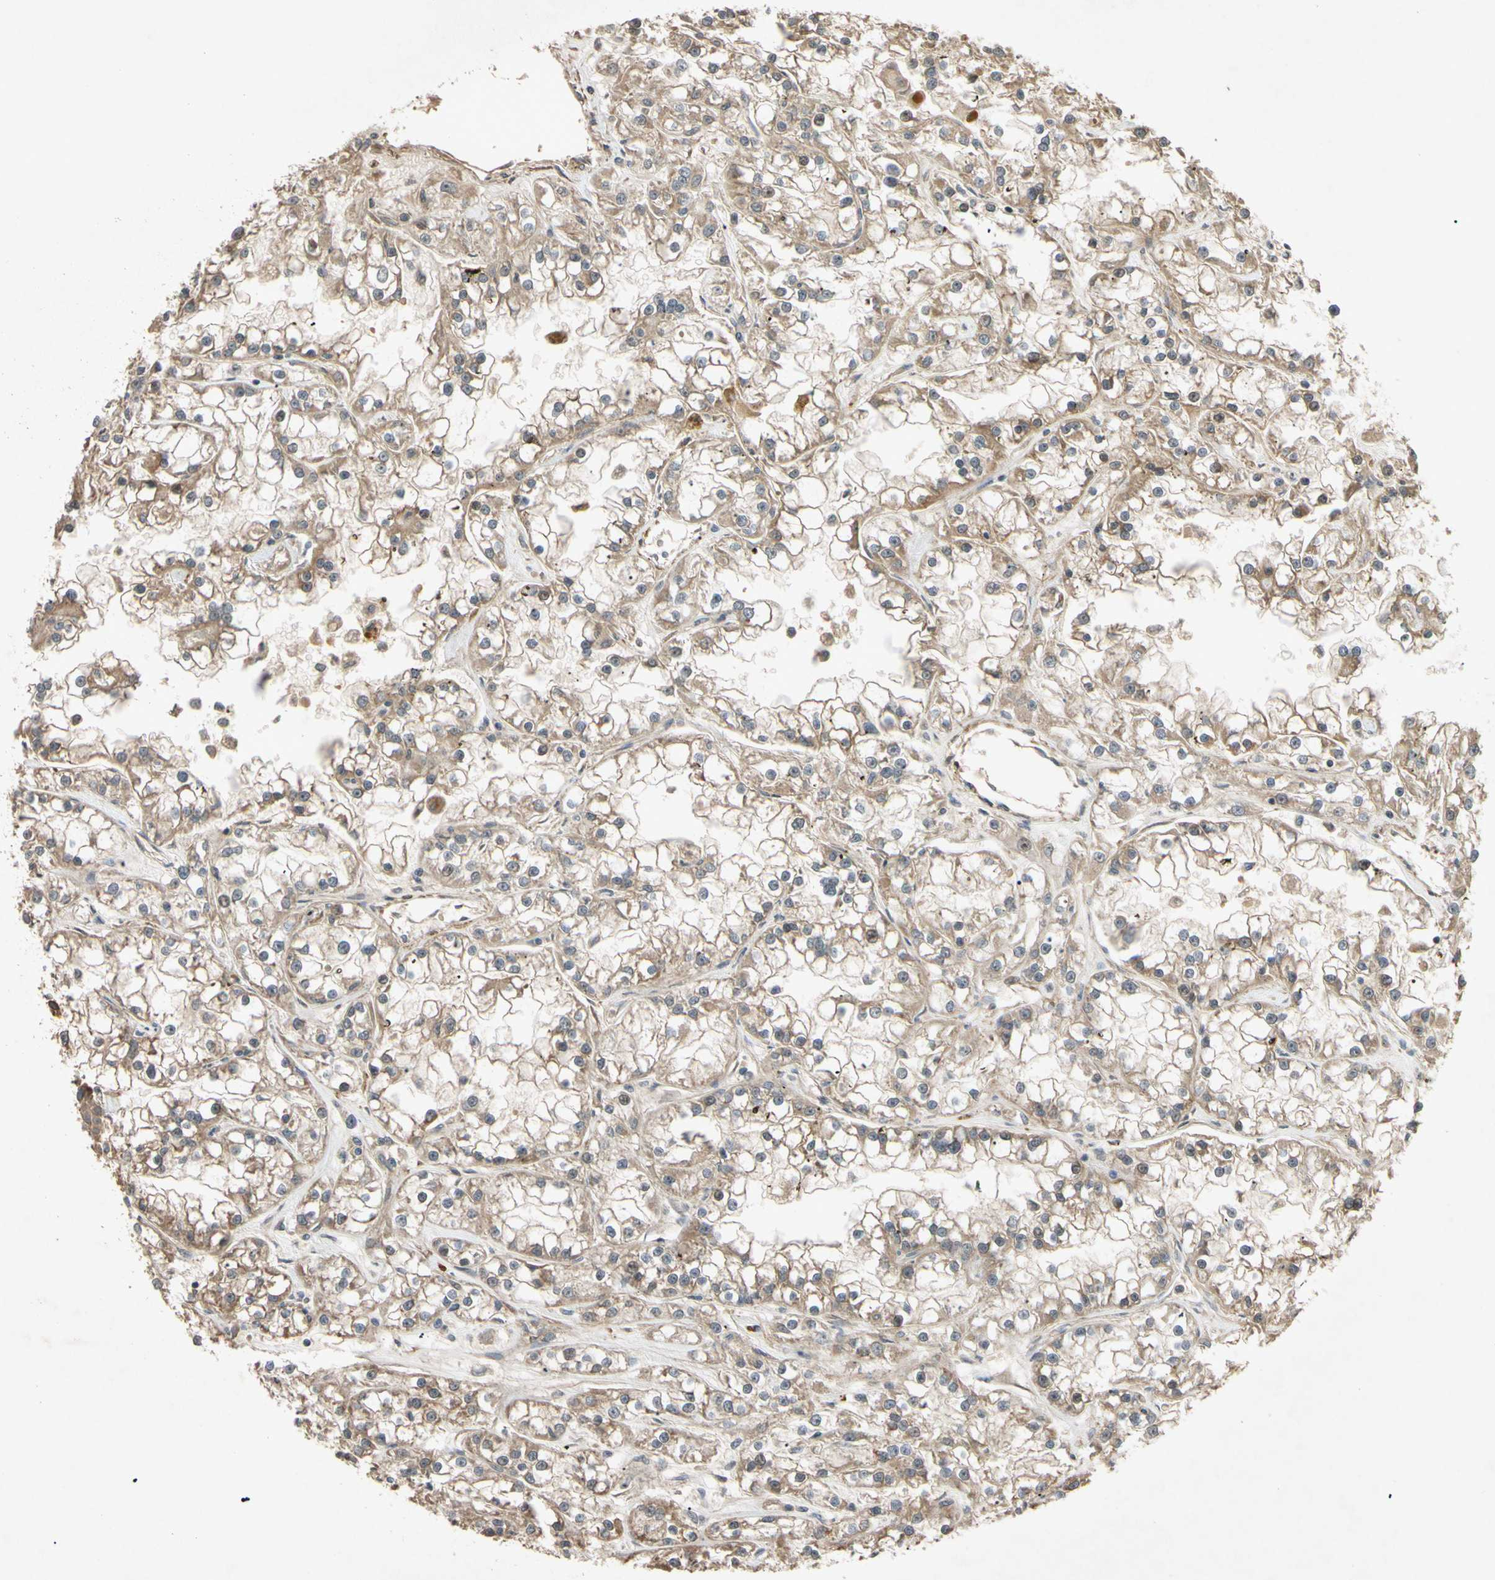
{"staining": {"intensity": "moderate", "quantity": ">75%", "location": "cytoplasmic/membranous"}, "tissue": "renal cancer", "cell_type": "Tumor cells", "image_type": "cancer", "snomed": [{"axis": "morphology", "description": "Adenocarcinoma, NOS"}, {"axis": "topography", "description": "Kidney"}], "caption": "About >75% of tumor cells in adenocarcinoma (renal) demonstrate moderate cytoplasmic/membranous protein expression as visualized by brown immunohistochemical staining.", "gene": "PARD6A", "patient": {"sex": "female", "age": 52}}